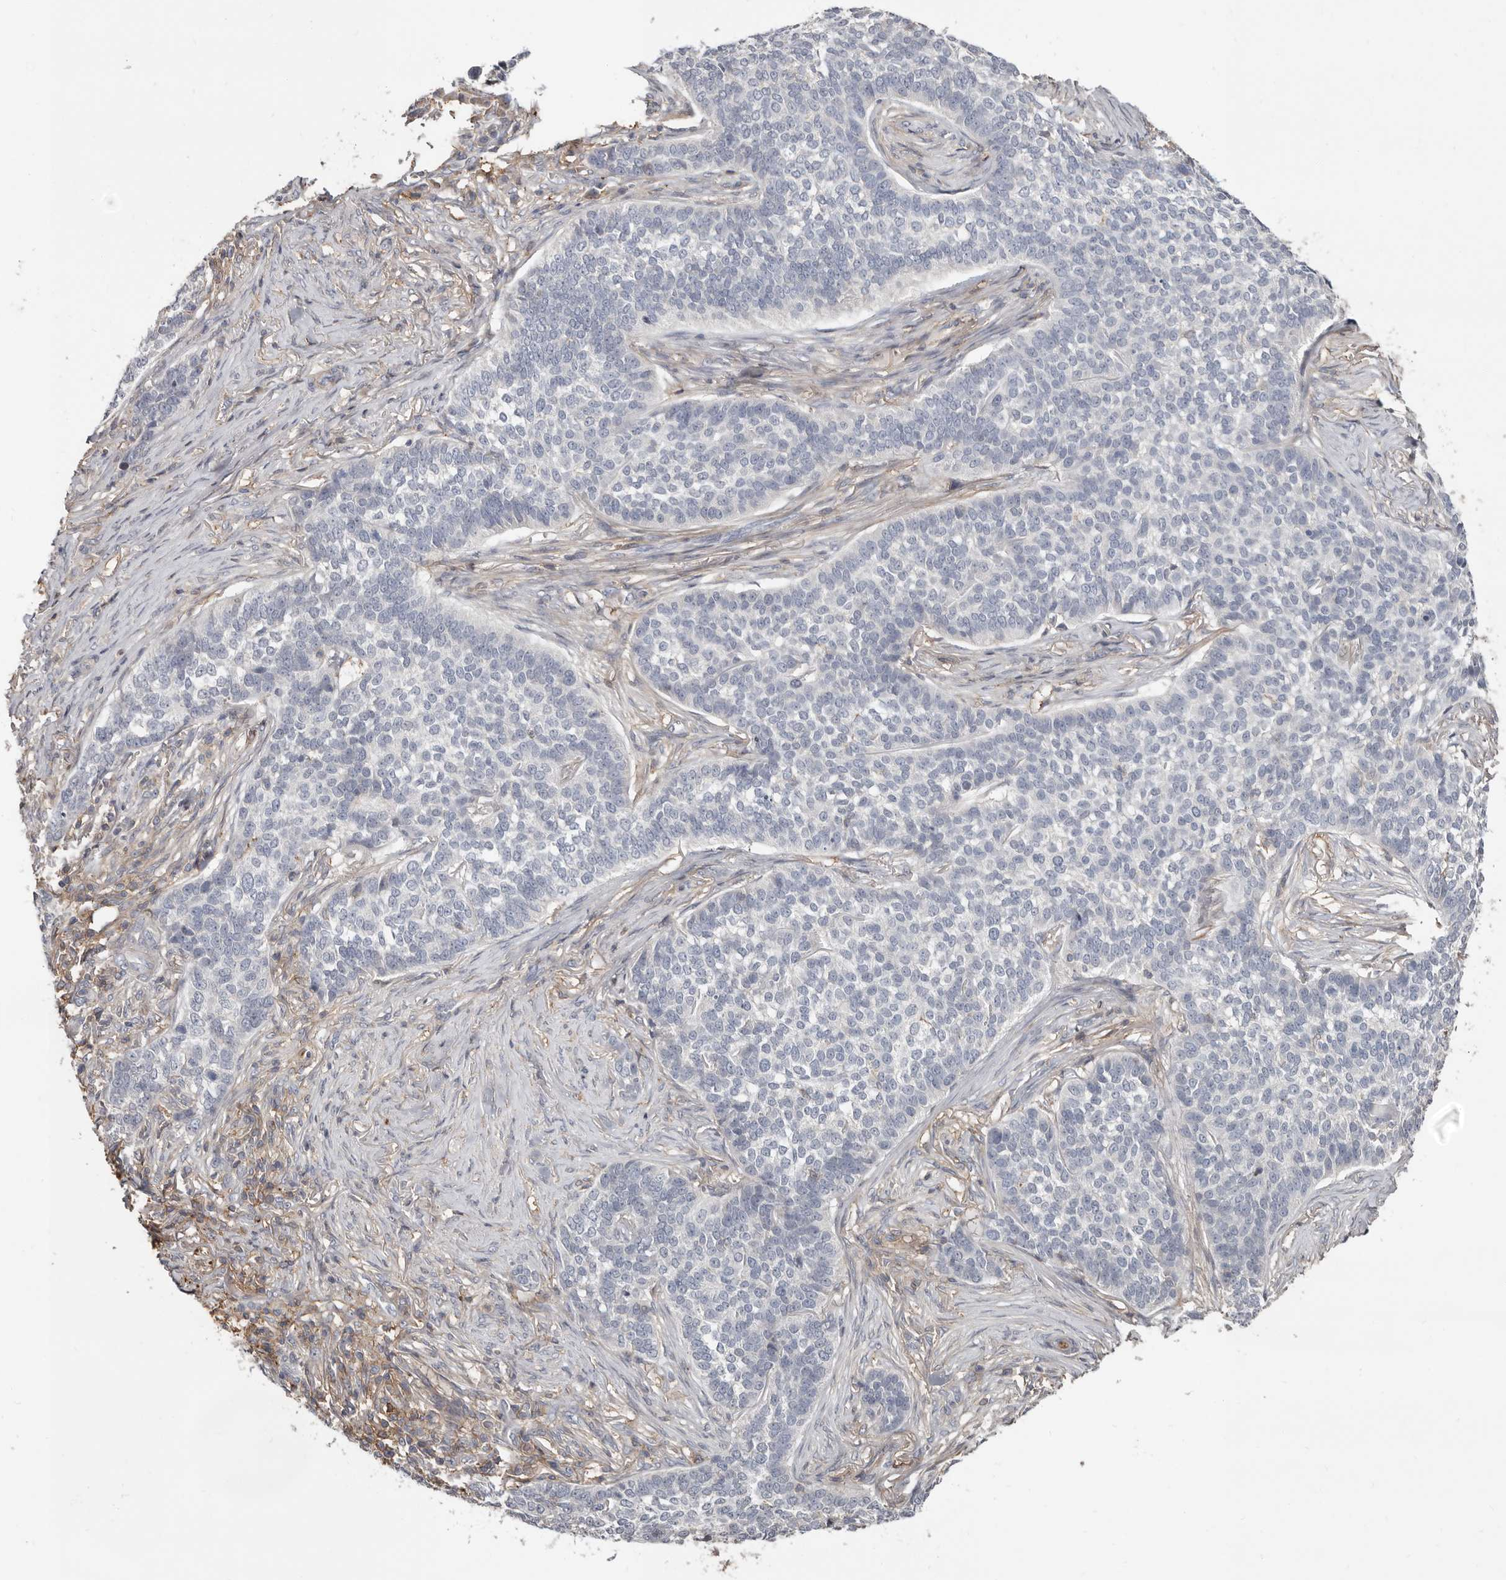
{"staining": {"intensity": "negative", "quantity": "none", "location": "none"}, "tissue": "skin cancer", "cell_type": "Tumor cells", "image_type": "cancer", "snomed": [{"axis": "morphology", "description": "Basal cell carcinoma"}, {"axis": "topography", "description": "Skin"}], "caption": "IHC photomicrograph of neoplastic tissue: basal cell carcinoma (skin) stained with DAB reveals no significant protein positivity in tumor cells.", "gene": "KIF26B", "patient": {"sex": "male", "age": 85}}